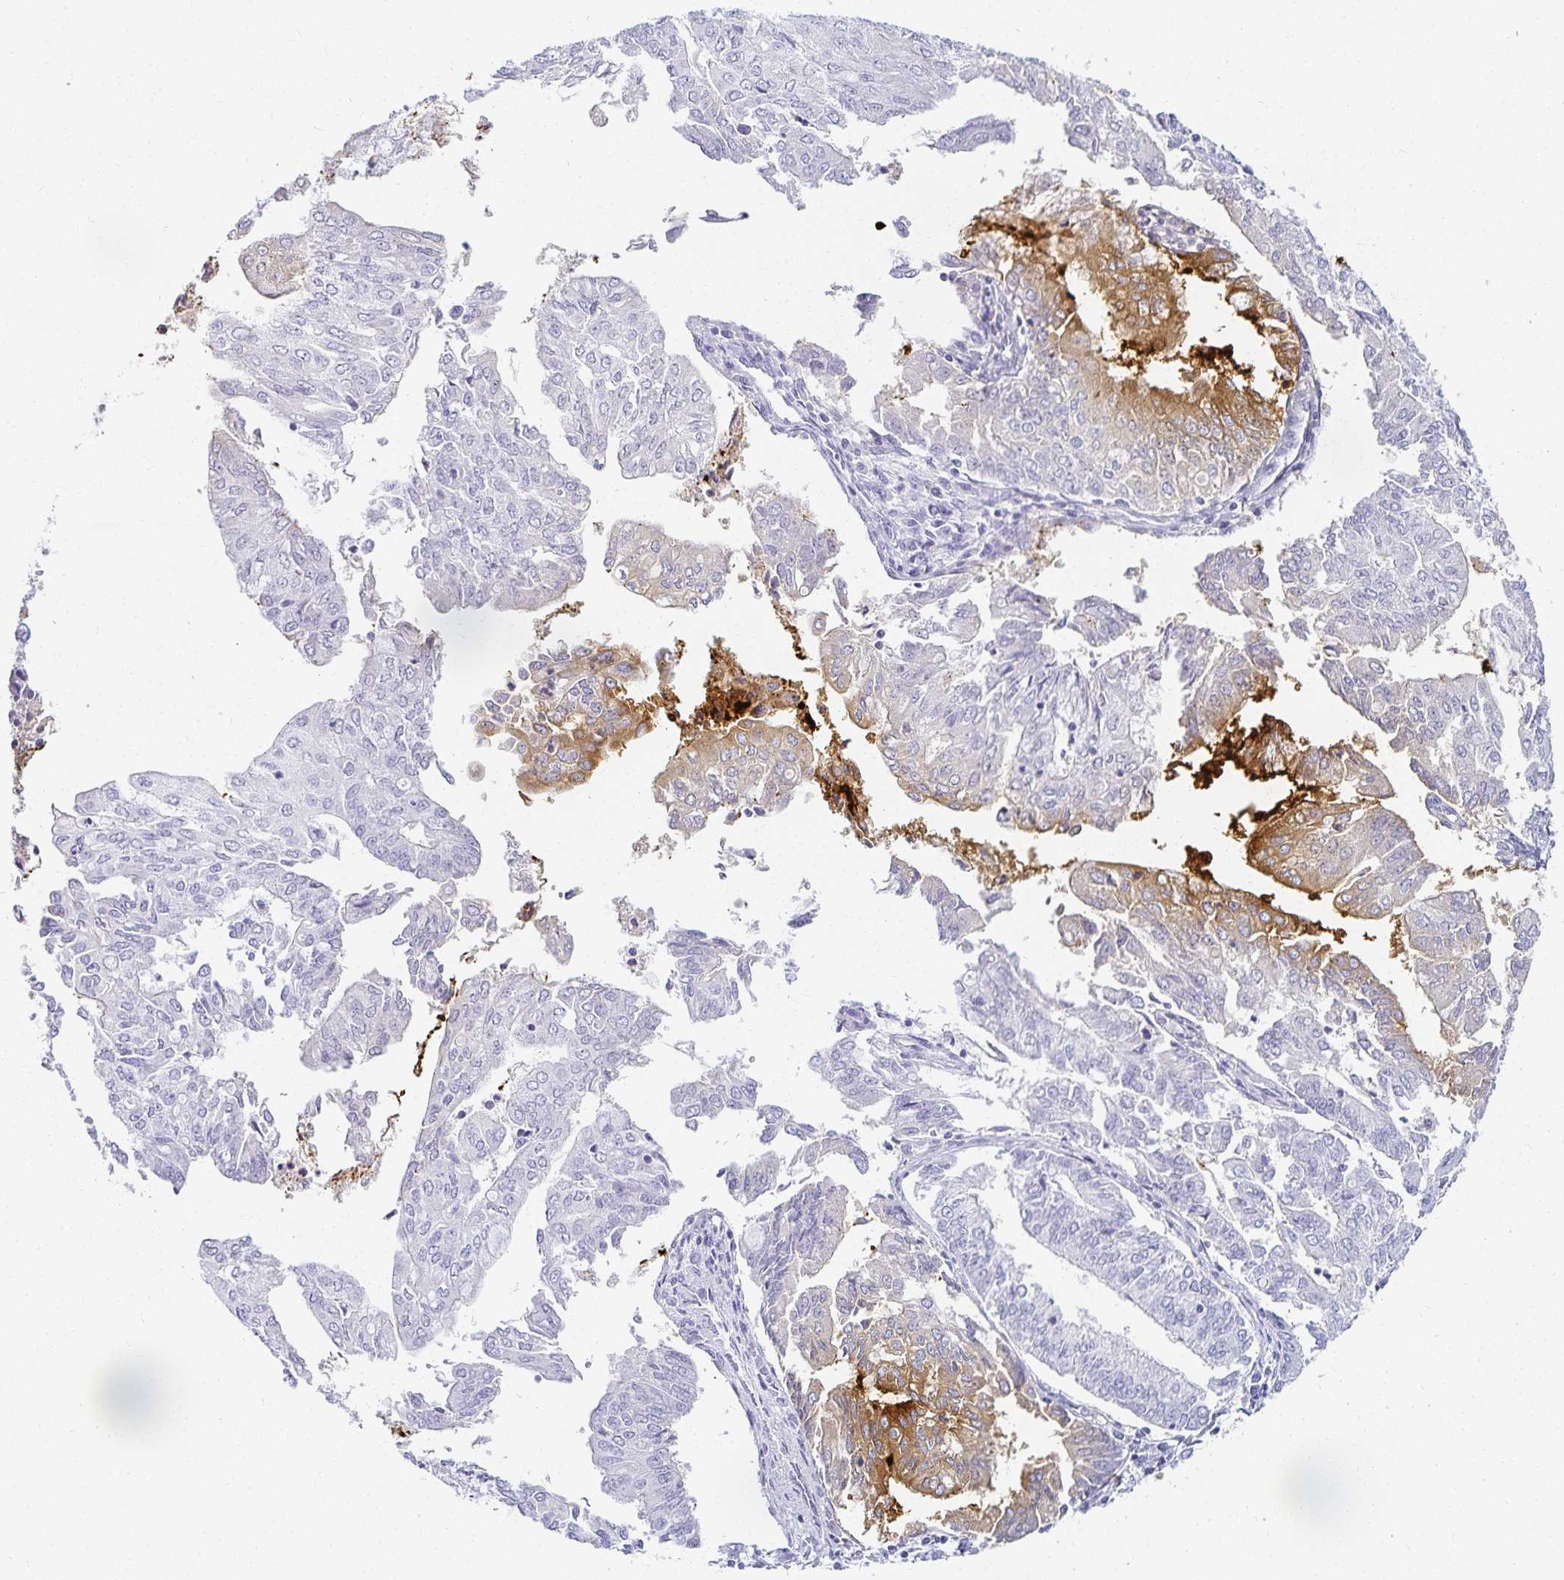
{"staining": {"intensity": "moderate", "quantity": "<25%", "location": "cytoplasmic/membranous"}, "tissue": "endometrial cancer", "cell_type": "Tumor cells", "image_type": "cancer", "snomed": [{"axis": "morphology", "description": "Adenocarcinoma, NOS"}, {"axis": "topography", "description": "Endometrium"}], "caption": "Immunohistochemical staining of endometrial adenocarcinoma shows moderate cytoplasmic/membranous protein expression in approximately <25% of tumor cells.", "gene": "GP2", "patient": {"sex": "female", "age": 61}}